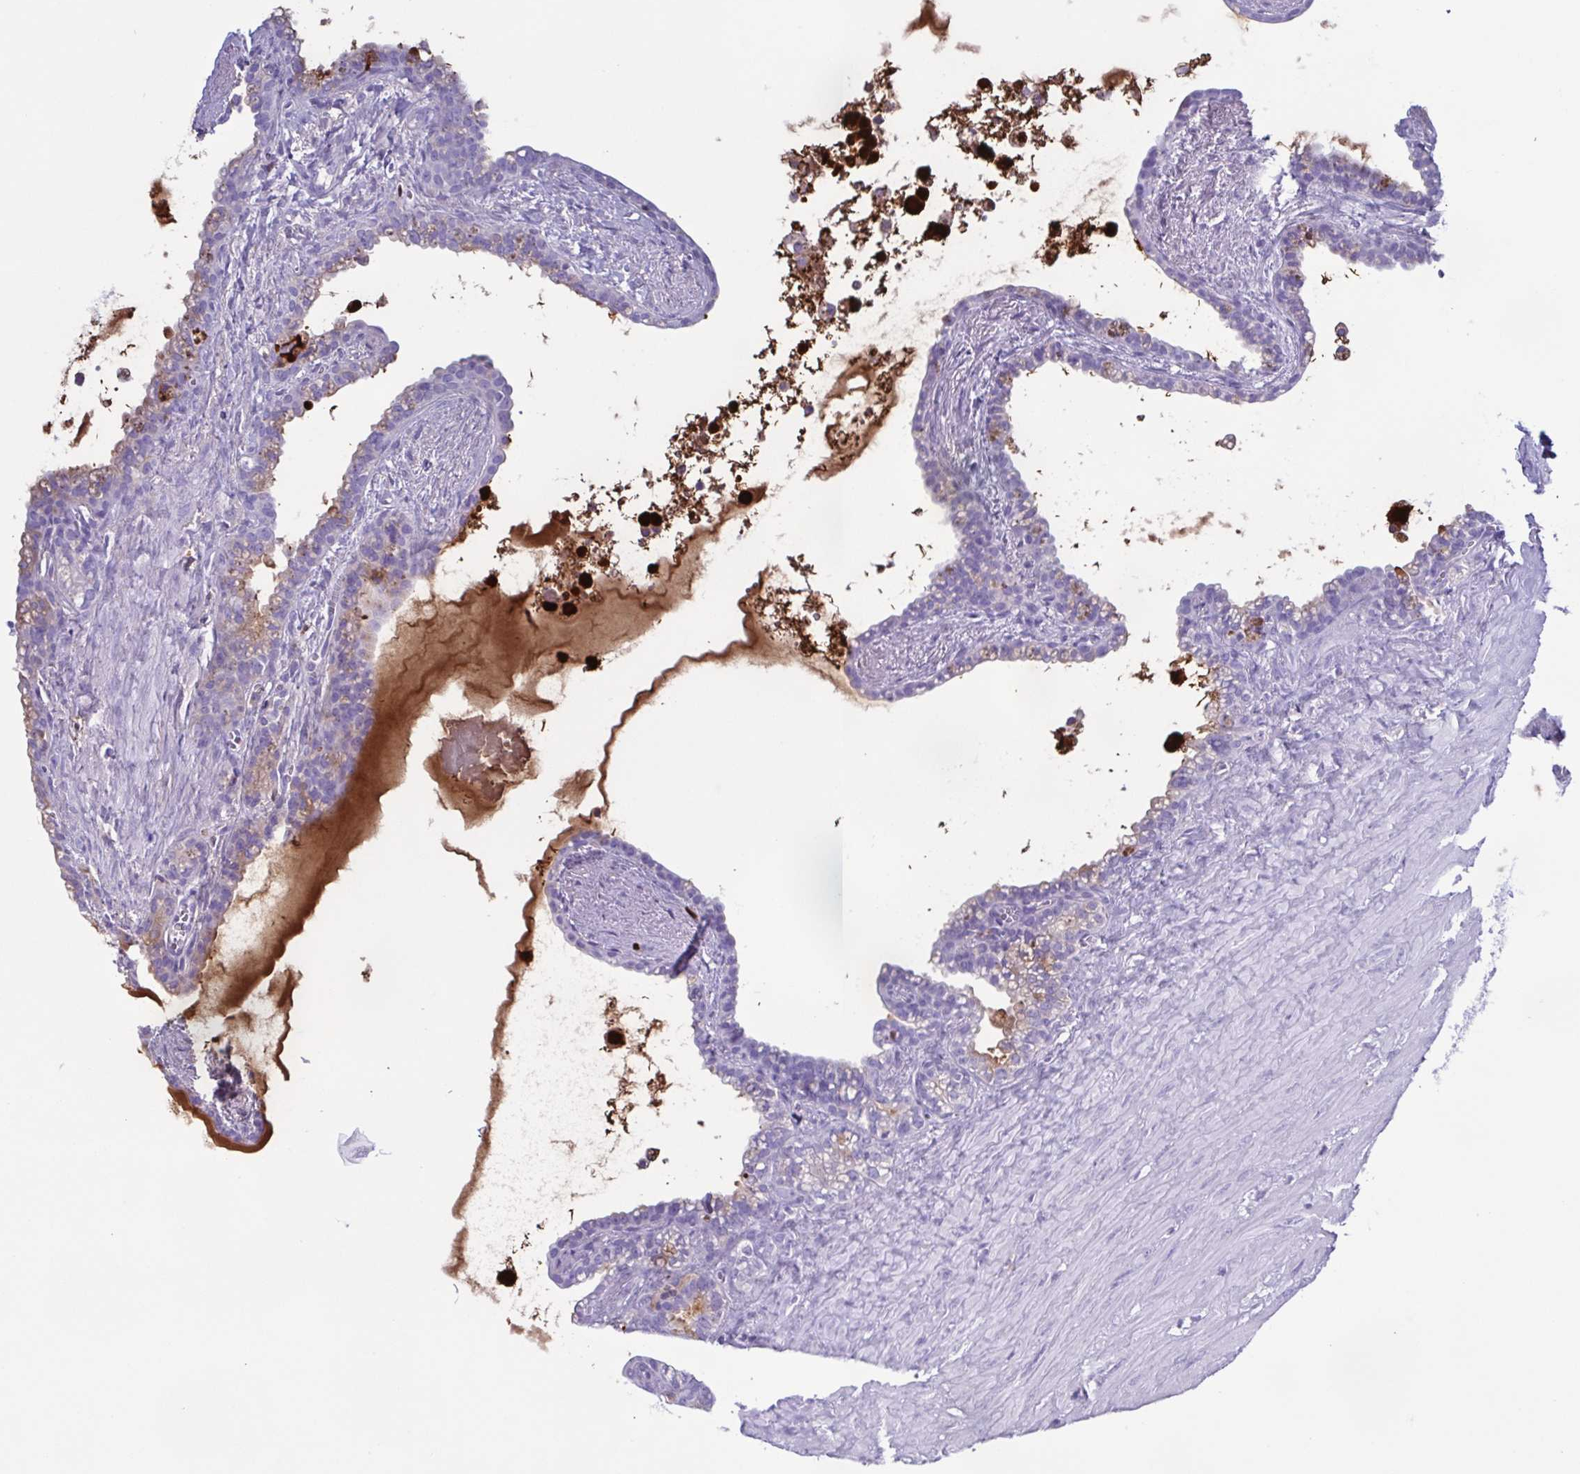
{"staining": {"intensity": "negative", "quantity": "none", "location": "none"}, "tissue": "seminal vesicle", "cell_type": "Glandular cells", "image_type": "normal", "snomed": [{"axis": "morphology", "description": "Normal tissue, NOS"}, {"axis": "topography", "description": "Seminal veicle"}], "caption": "Immunohistochemistry histopathology image of normal seminal vesicle: seminal vesicle stained with DAB demonstrates no significant protein staining in glandular cells.", "gene": "LTF", "patient": {"sex": "male", "age": 76}}